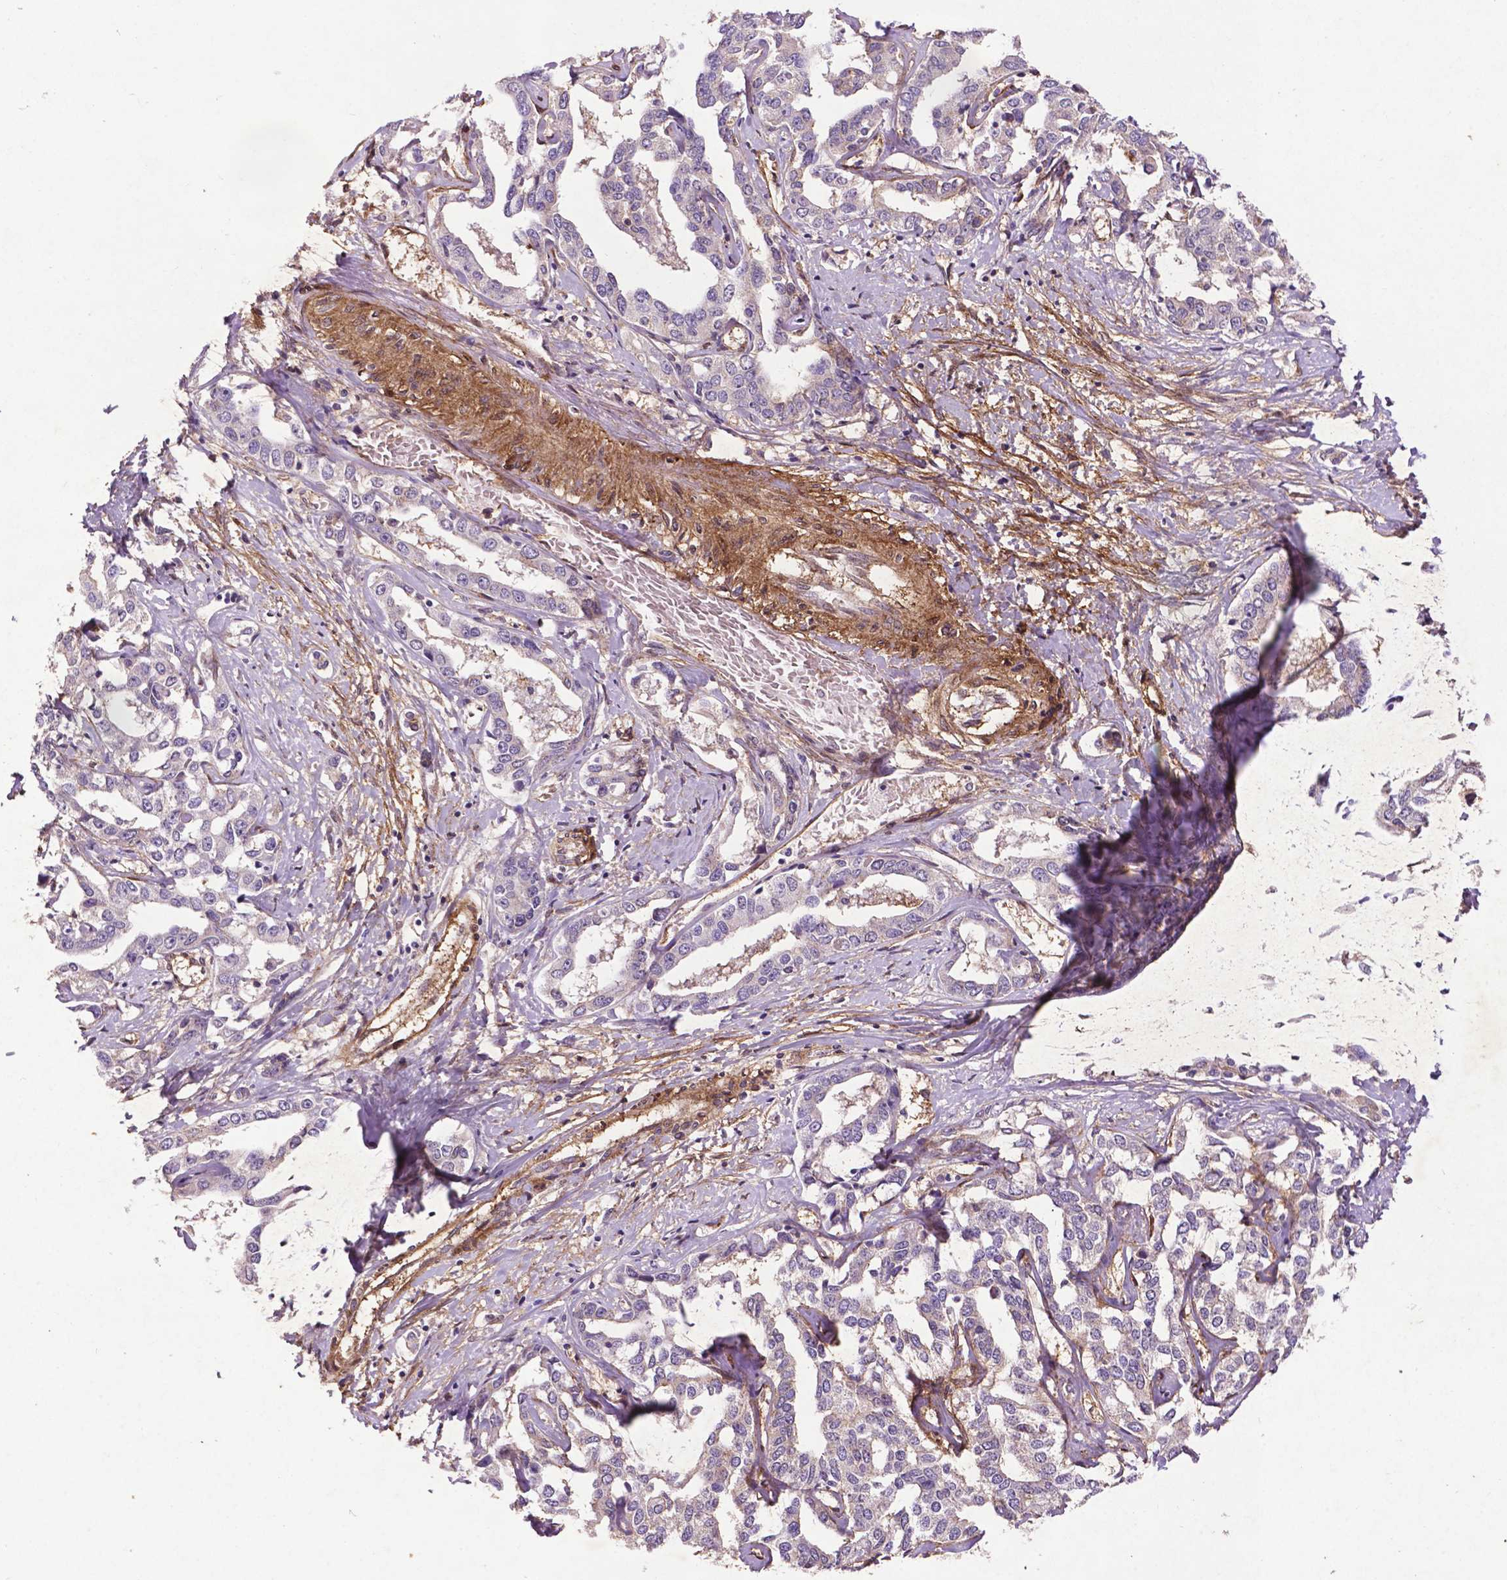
{"staining": {"intensity": "negative", "quantity": "none", "location": "none"}, "tissue": "liver cancer", "cell_type": "Tumor cells", "image_type": "cancer", "snomed": [{"axis": "morphology", "description": "Cholangiocarcinoma"}, {"axis": "topography", "description": "Liver"}], "caption": "Immunohistochemistry (IHC) image of neoplastic tissue: human cholangiocarcinoma (liver) stained with DAB shows no significant protein expression in tumor cells.", "gene": "RRAS", "patient": {"sex": "male", "age": 59}}